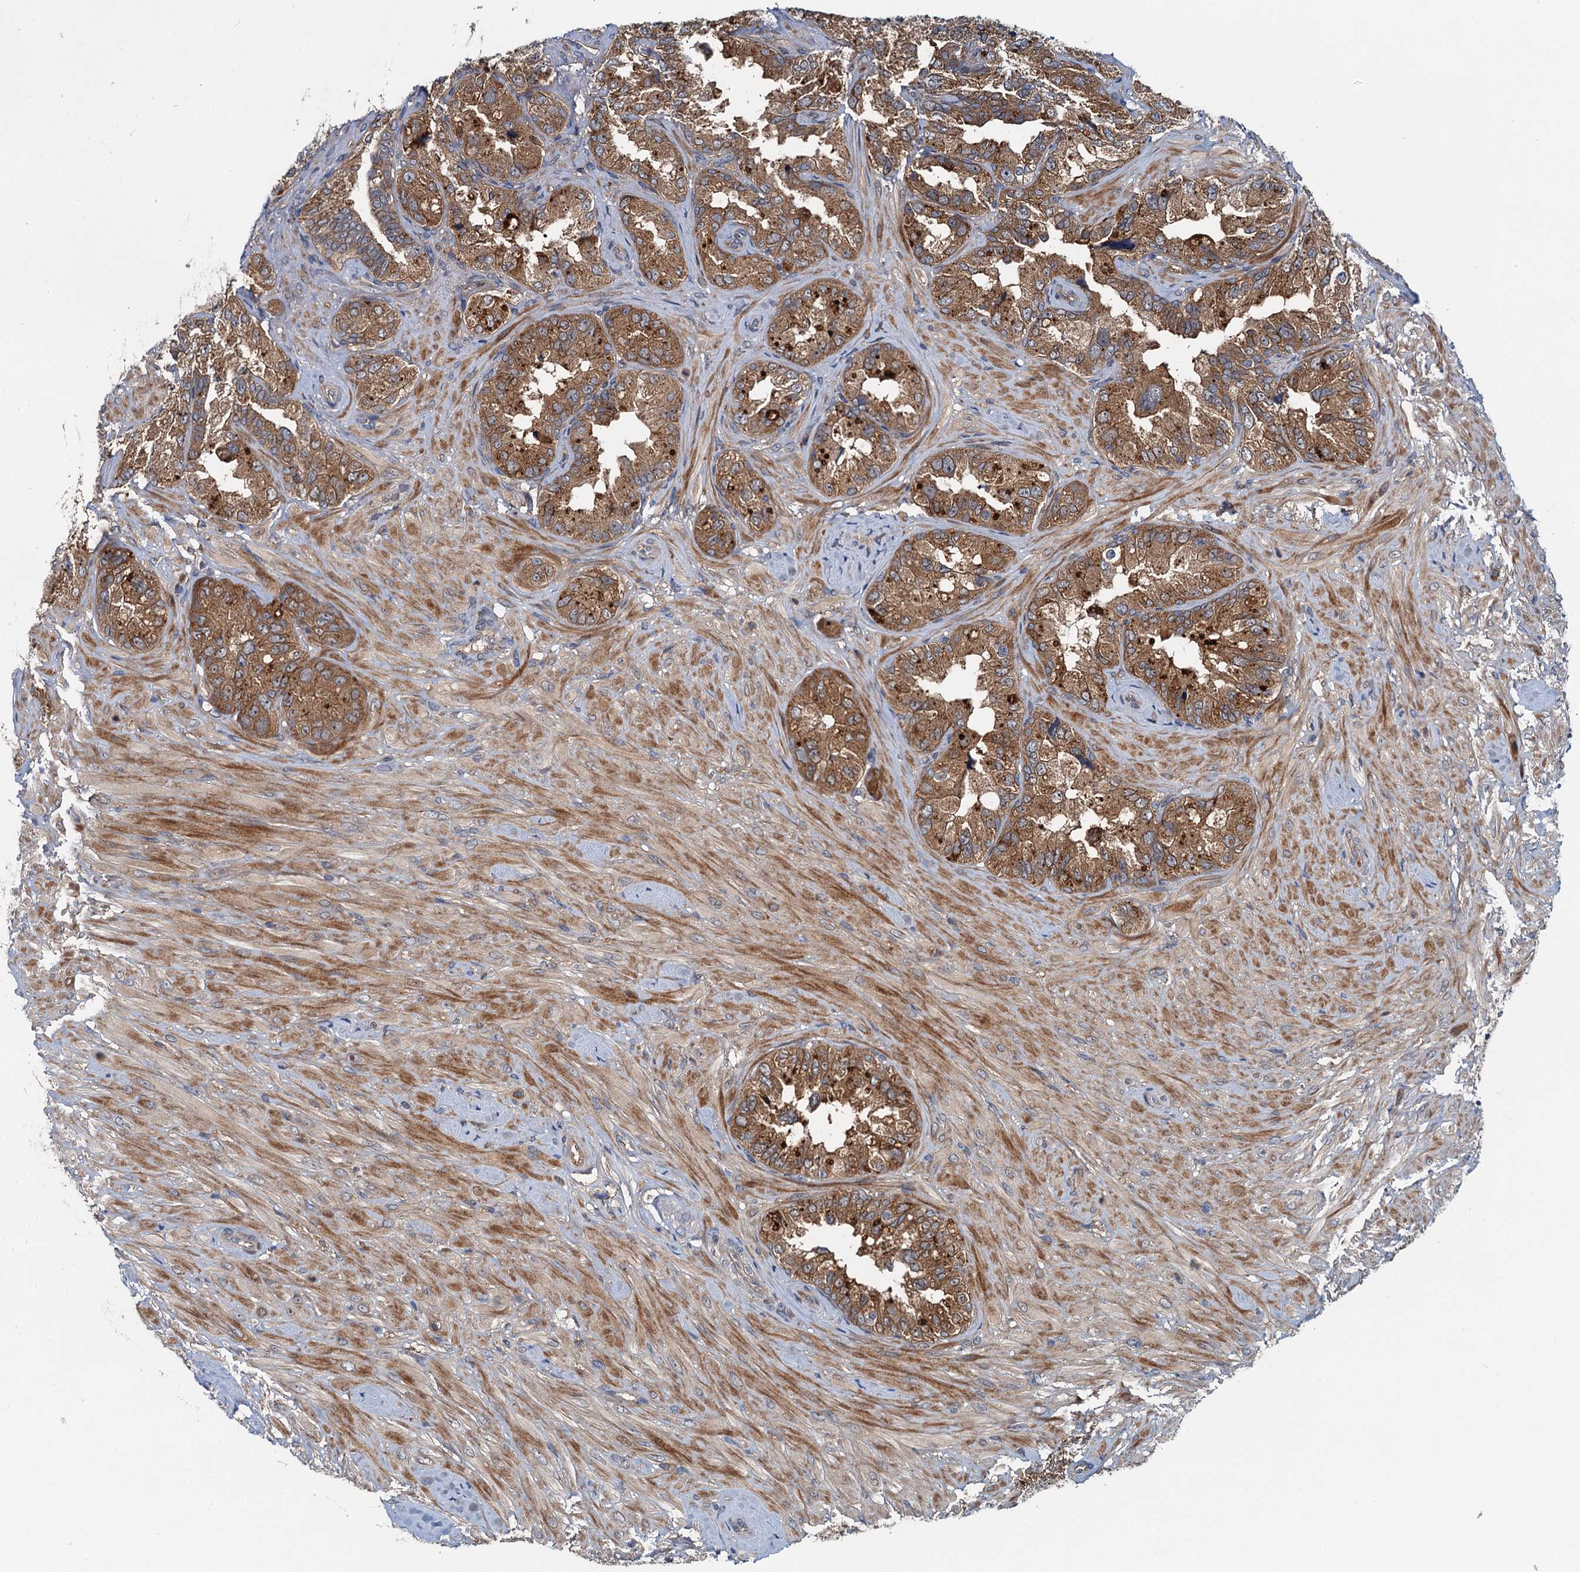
{"staining": {"intensity": "moderate", "quantity": ">75%", "location": "cytoplasmic/membranous"}, "tissue": "seminal vesicle", "cell_type": "Glandular cells", "image_type": "normal", "snomed": [{"axis": "morphology", "description": "Normal tissue, NOS"}, {"axis": "topography", "description": "Seminal veicle"}, {"axis": "topography", "description": "Peripheral nerve tissue"}], "caption": "Benign seminal vesicle displays moderate cytoplasmic/membranous staining in approximately >75% of glandular cells, visualized by immunohistochemistry.", "gene": "EFL1", "patient": {"sex": "male", "age": 67}}